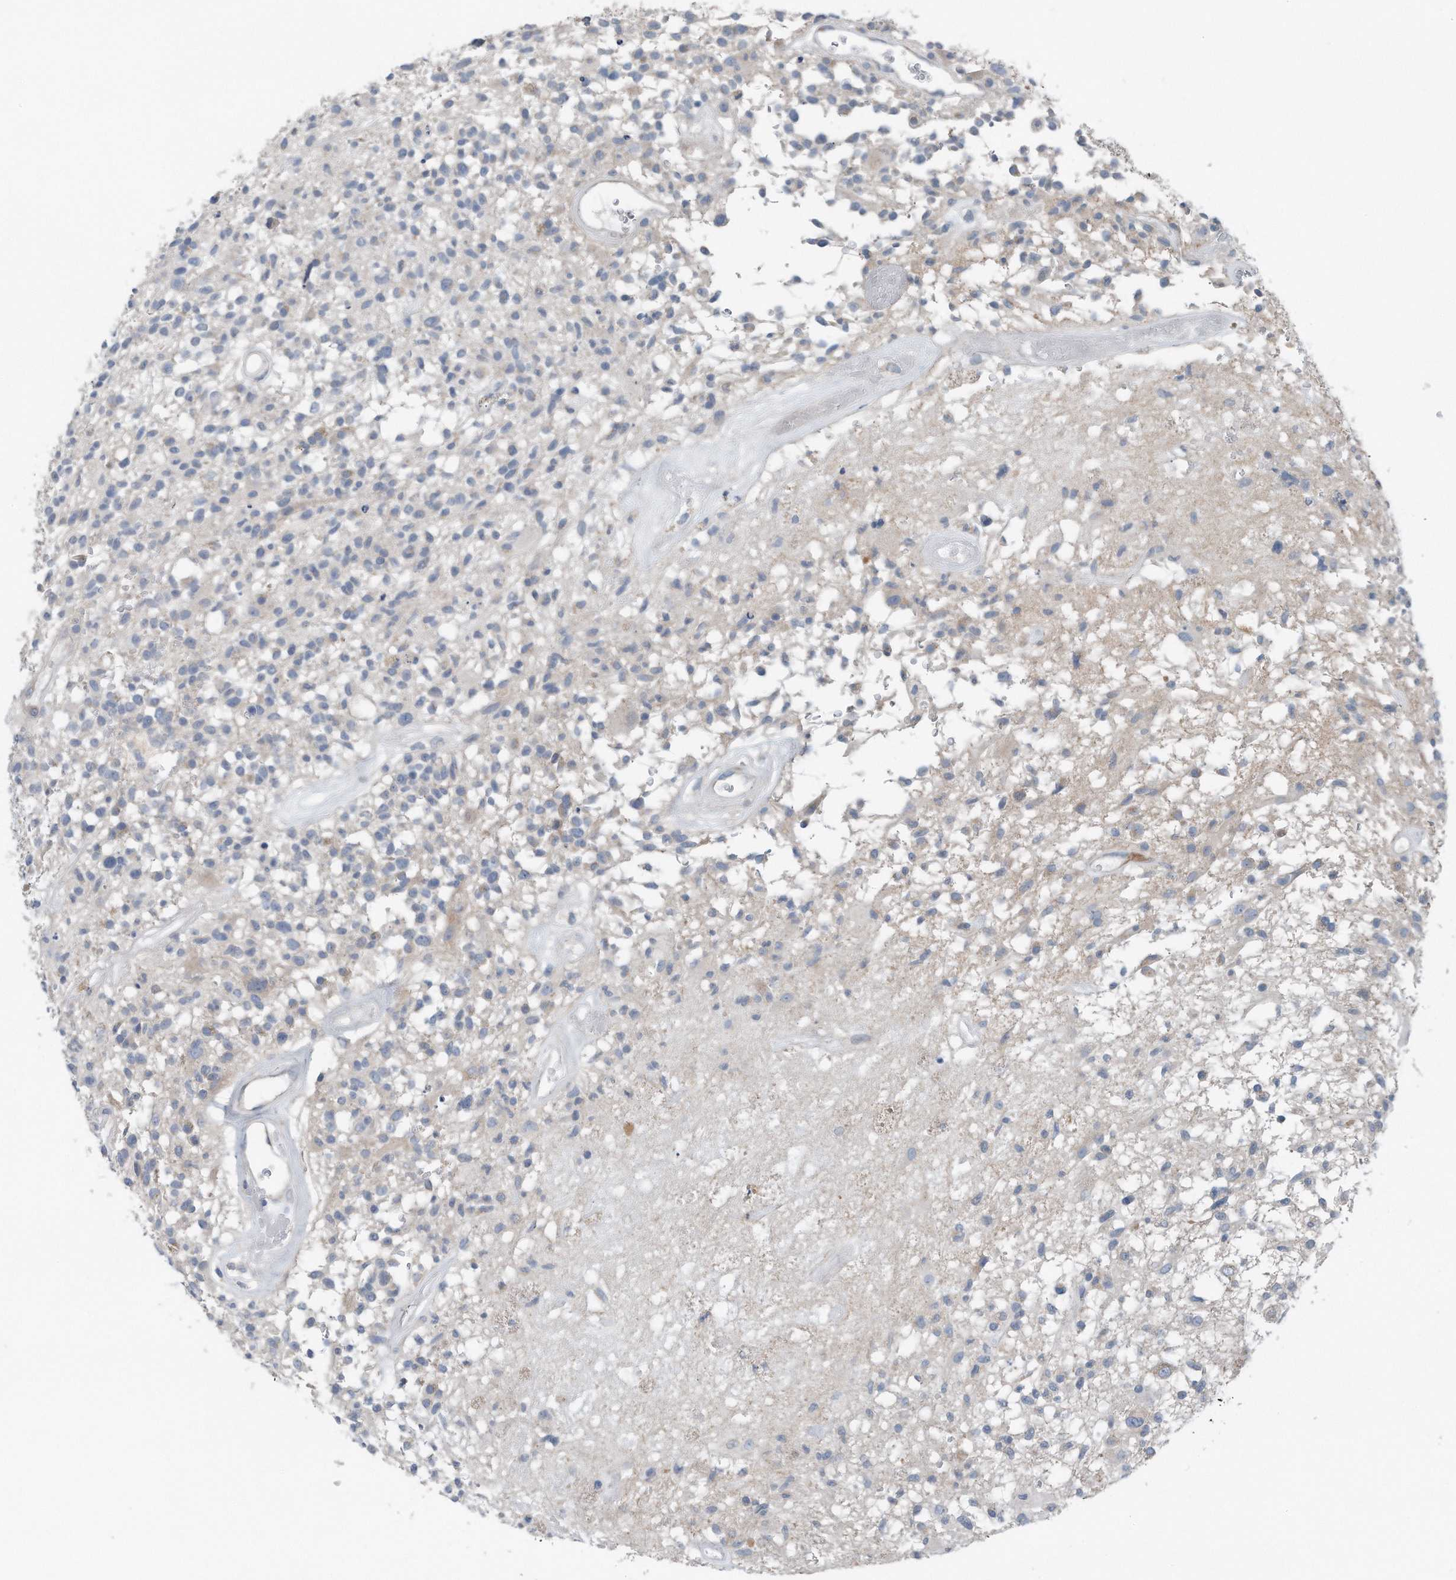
{"staining": {"intensity": "negative", "quantity": "none", "location": "none"}, "tissue": "glioma", "cell_type": "Tumor cells", "image_type": "cancer", "snomed": [{"axis": "morphology", "description": "Glioma, malignant, High grade"}, {"axis": "morphology", "description": "Glioblastoma, NOS"}, {"axis": "topography", "description": "Brain"}], "caption": "High magnification brightfield microscopy of glioma stained with DAB (brown) and counterstained with hematoxylin (blue): tumor cells show no significant staining.", "gene": "YRDC", "patient": {"sex": "male", "age": 60}}